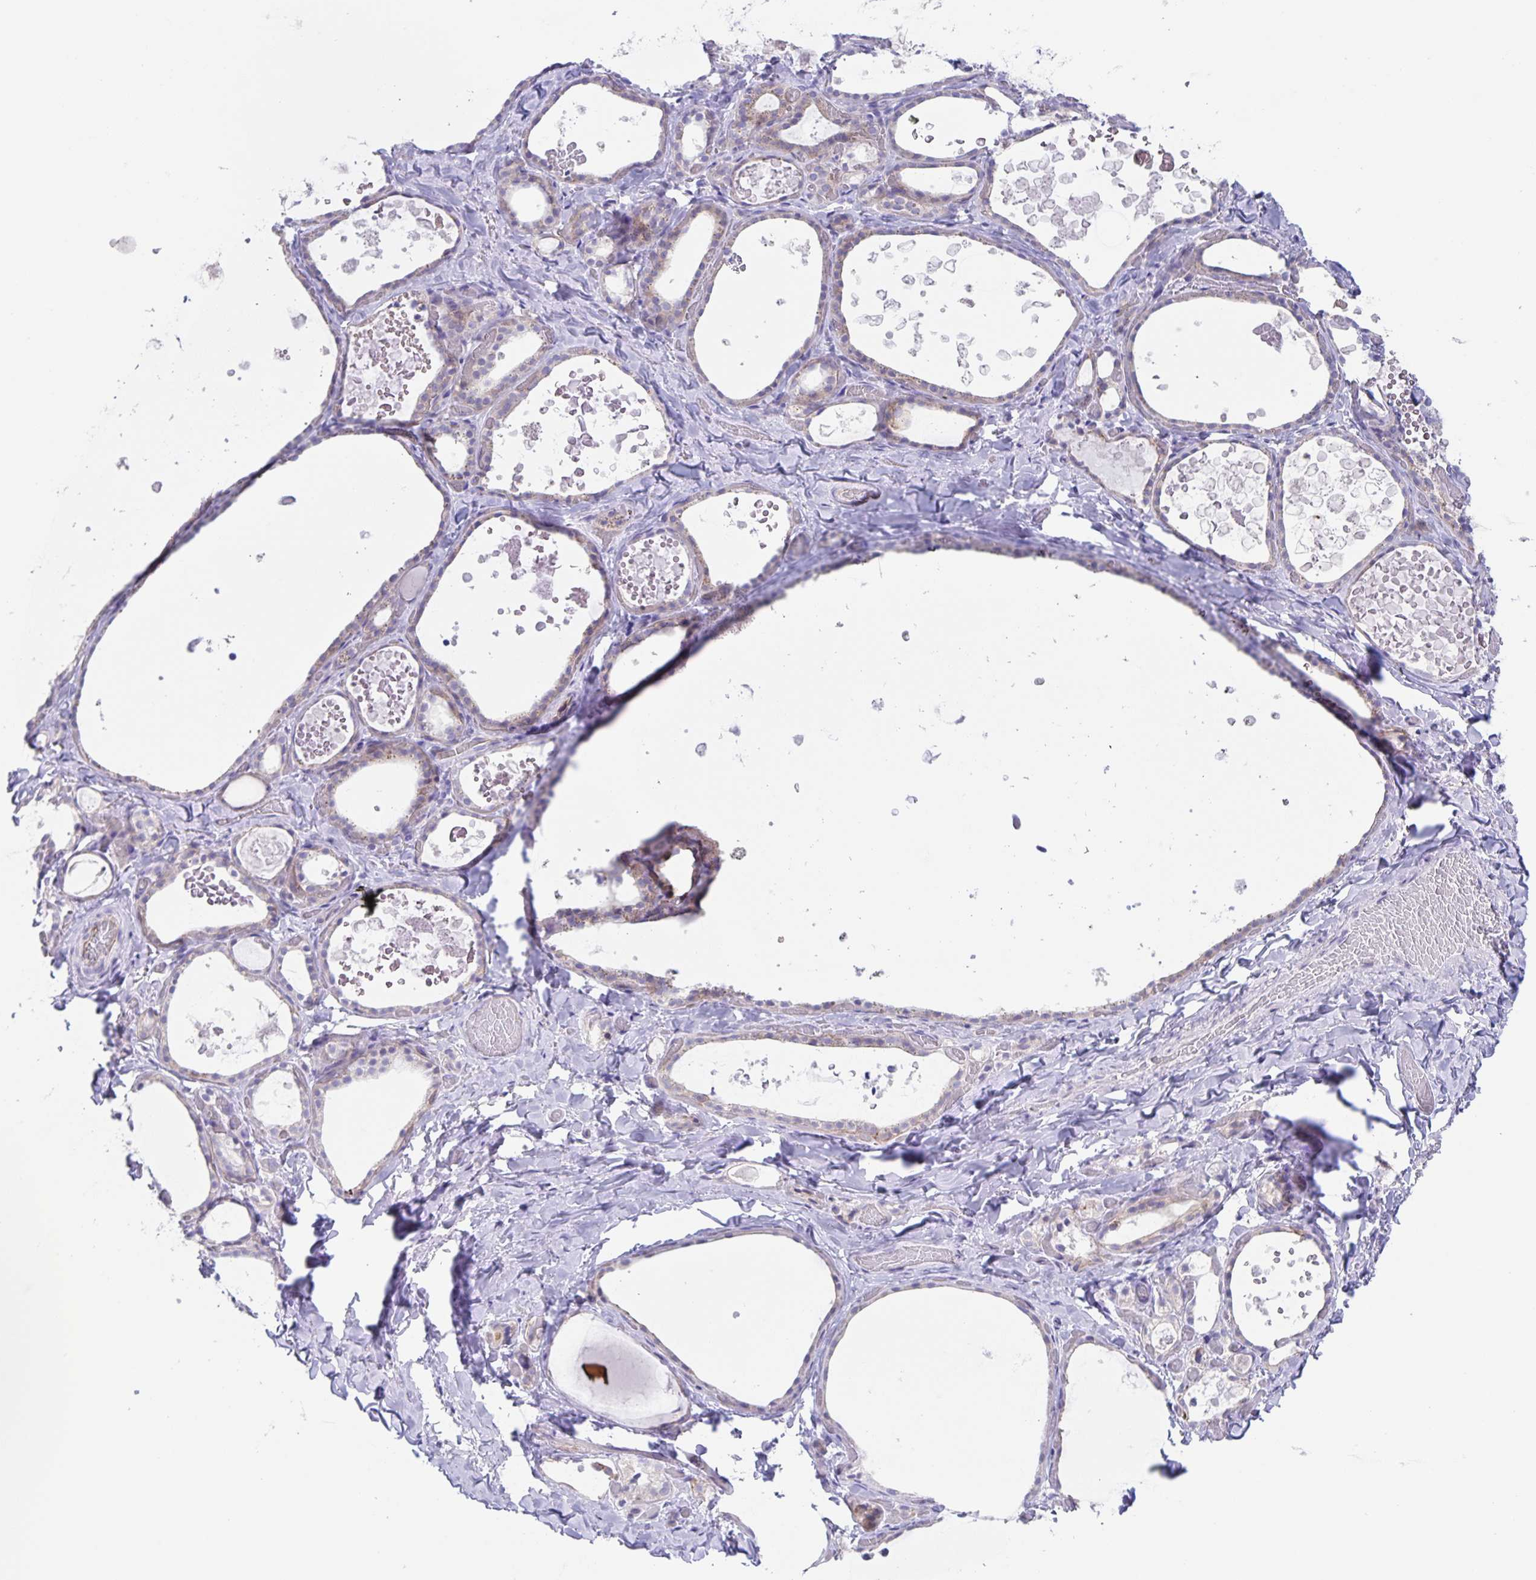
{"staining": {"intensity": "weak", "quantity": "25%-75%", "location": "cytoplasmic/membranous"}, "tissue": "thyroid gland", "cell_type": "Glandular cells", "image_type": "normal", "snomed": [{"axis": "morphology", "description": "Normal tissue, NOS"}, {"axis": "topography", "description": "Thyroid gland"}], "caption": "High-power microscopy captured an IHC micrograph of normal thyroid gland, revealing weak cytoplasmic/membranous expression in about 25%-75% of glandular cells. Immunohistochemistry (ihc) stains the protein in brown and the nuclei are stained blue.", "gene": "AQP4", "patient": {"sex": "female", "age": 56}}